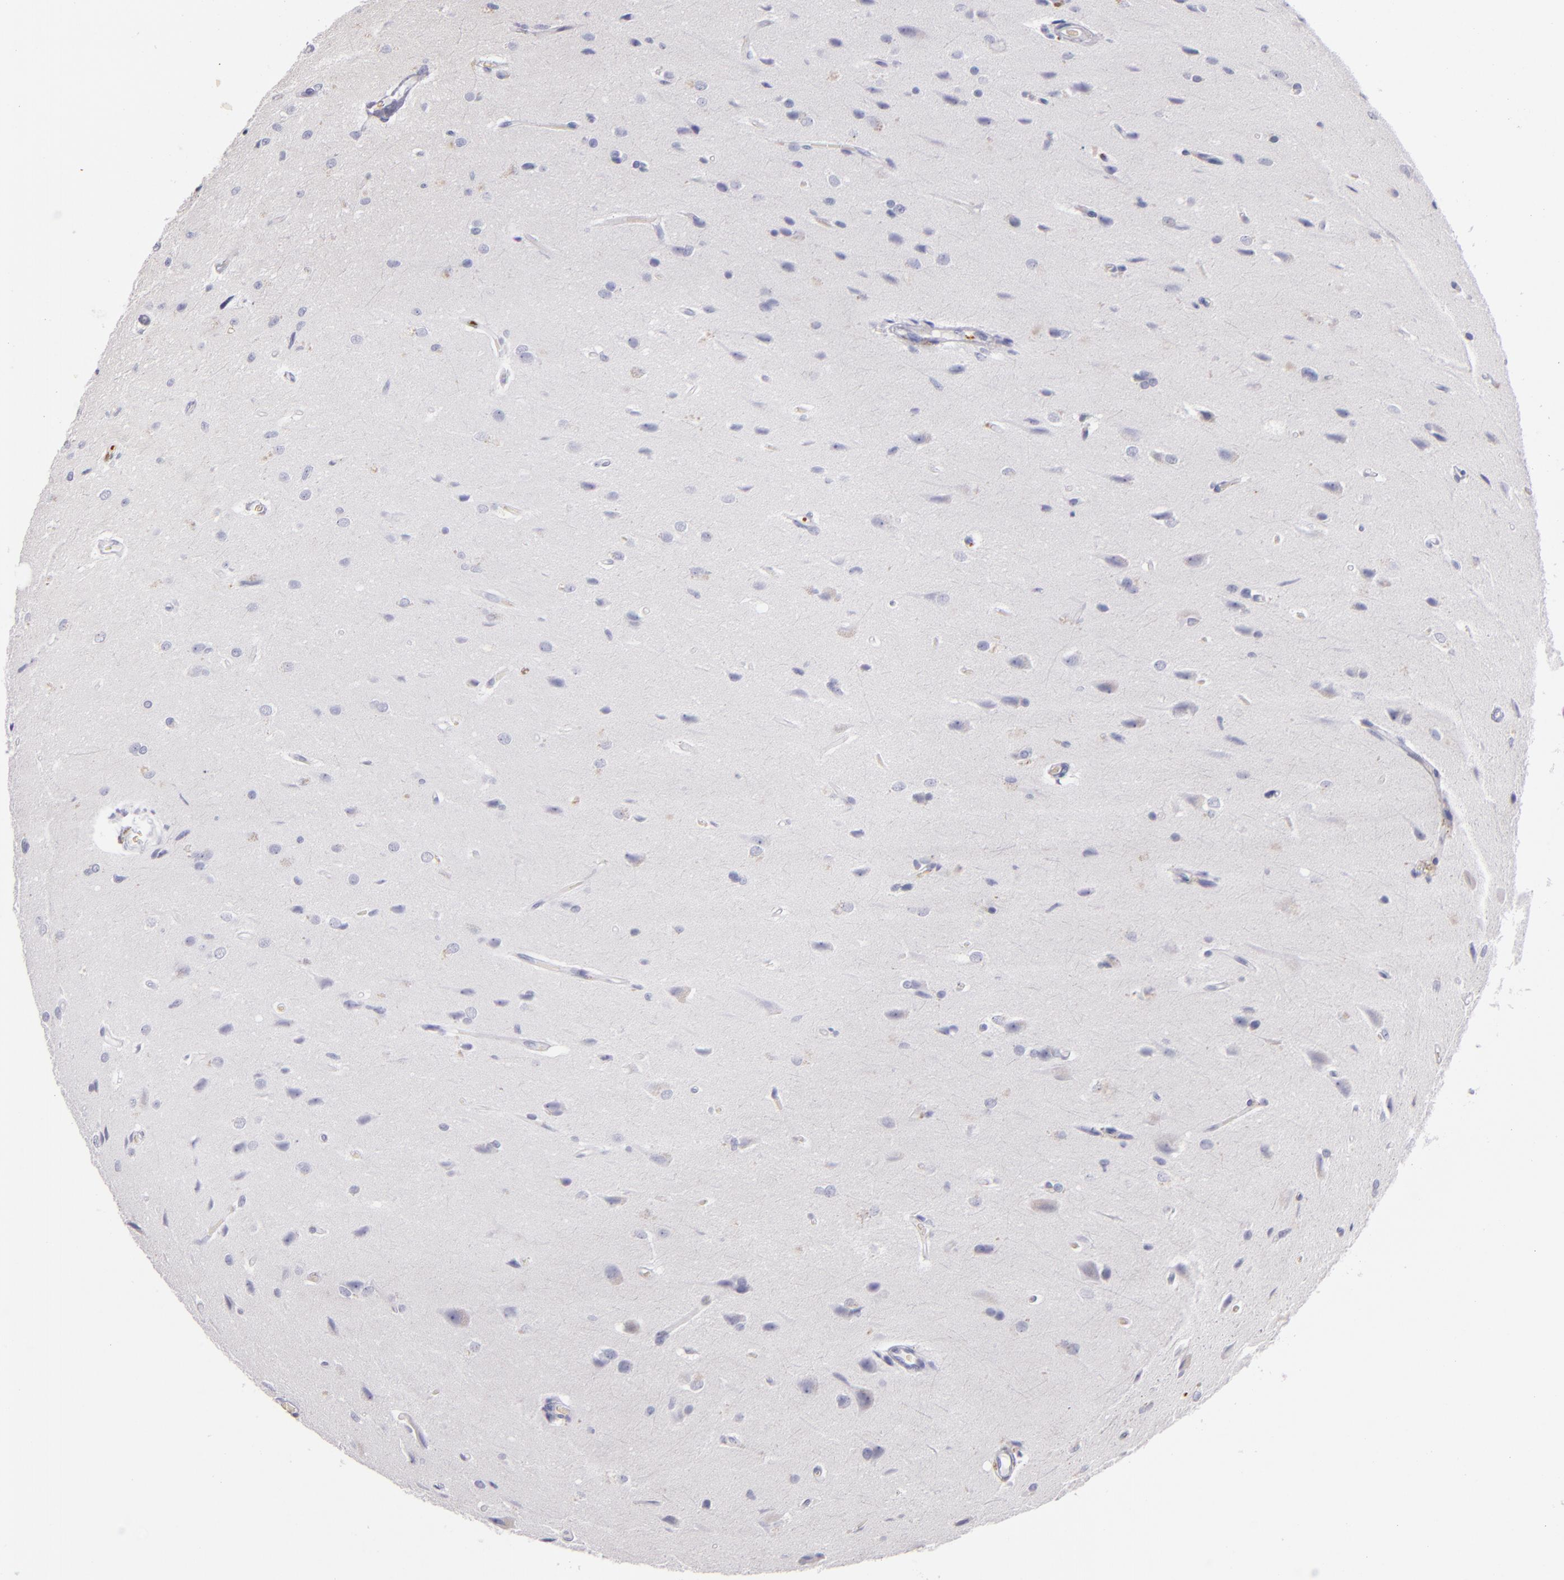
{"staining": {"intensity": "negative", "quantity": "none", "location": "none"}, "tissue": "glioma", "cell_type": "Tumor cells", "image_type": "cancer", "snomed": [{"axis": "morphology", "description": "Glioma, malignant, High grade"}, {"axis": "topography", "description": "Brain"}], "caption": "Image shows no significant protein positivity in tumor cells of malignant glioma (high-grade). (DAB (3,3'-diaminobenzidine) immunohistochemistry (IHC), high magnification).", "gene": "LAT", "patient": {"sex": "male", "age": 68}}